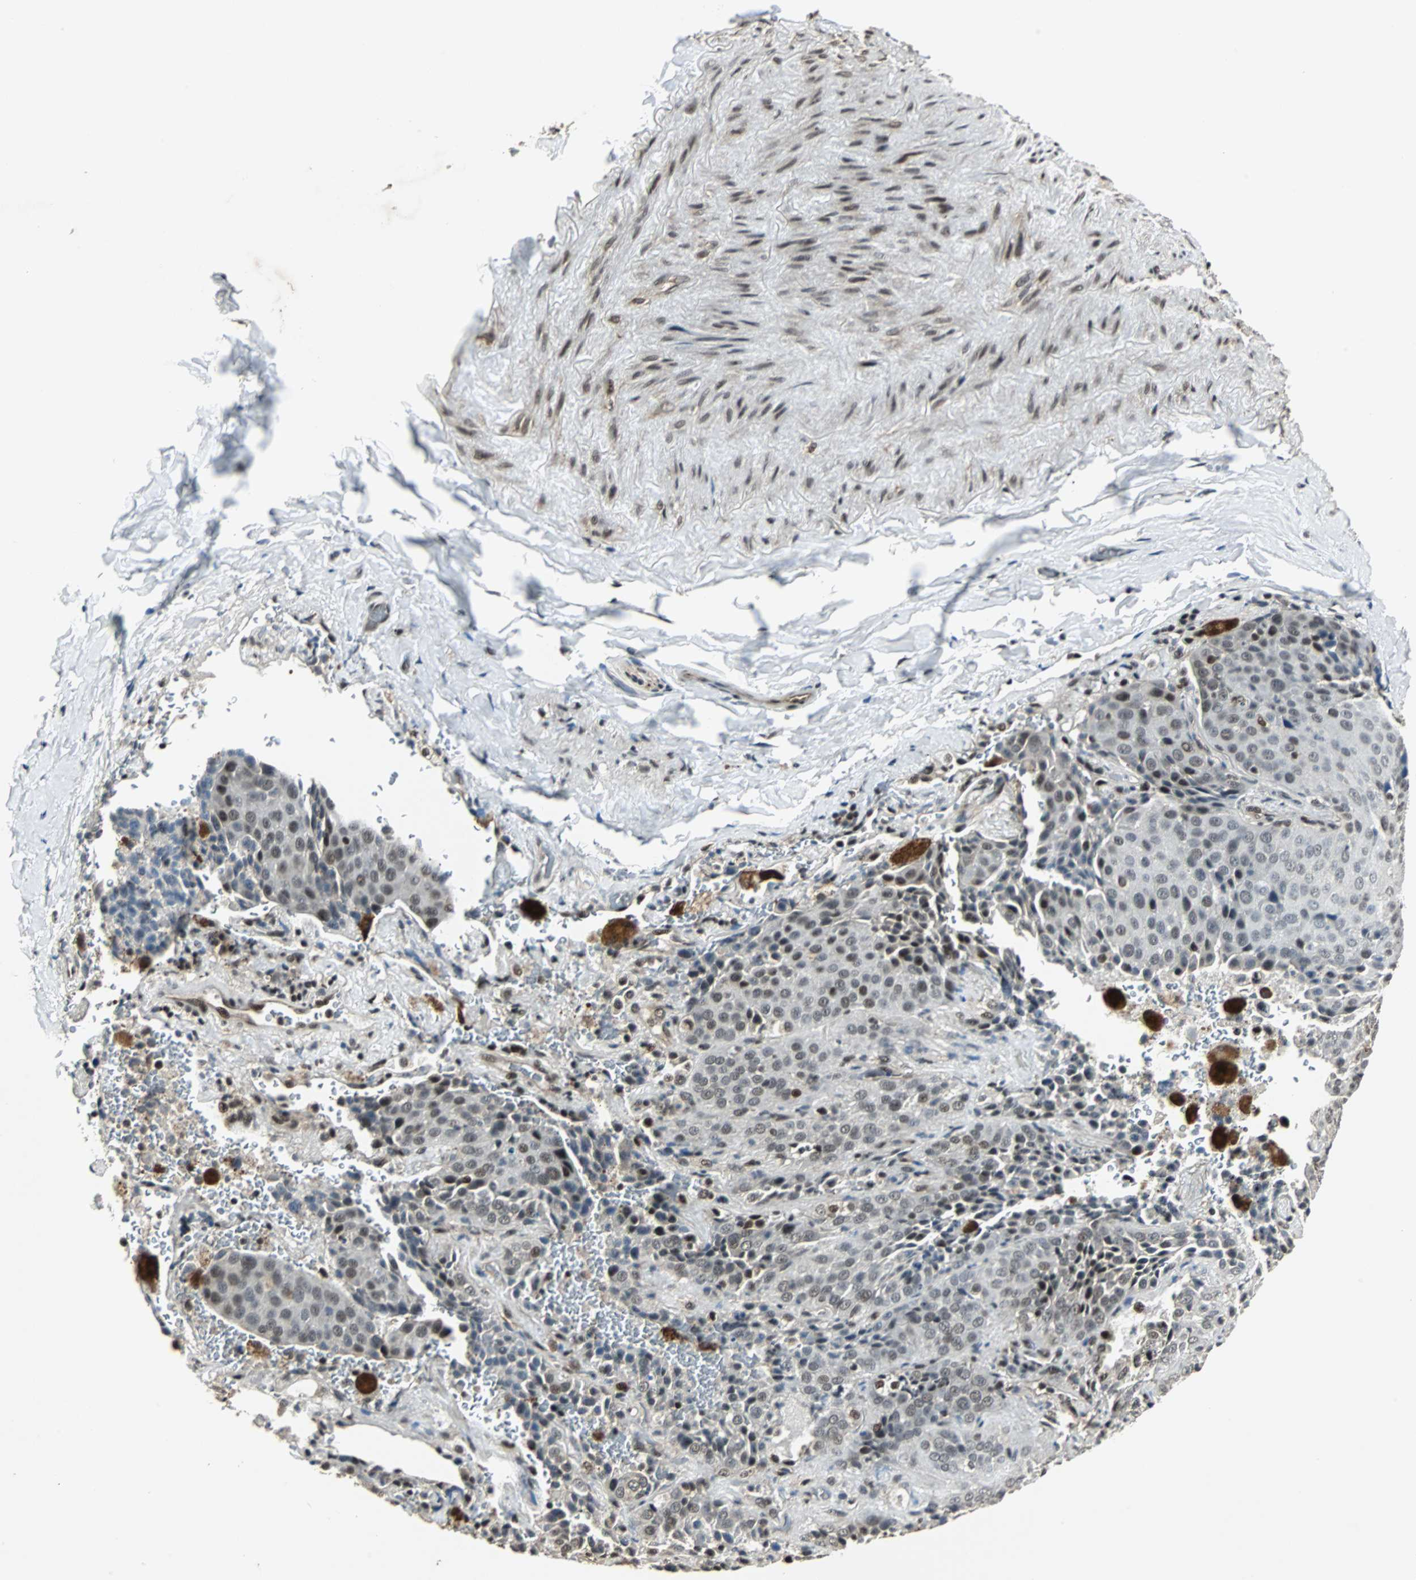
{"staining": {"intensity": "weak", "quantity": ">75%", "location": "nuclear"}, "tissue": "lung cancer", "cell_type": "Tumor cells", "image_type": "cancer", "snomed": [{"axis": "morphology", "description": "Squamous cell carcinoma, NOS"}, {"axis": "topography", "description": "Lung"}], "caption": "A brown stain shows weak nuclear staining of a protein in human squamous cell carcinoma (lung) tumor cells.", "gene": "MED4", "patient": {"sex": "male", "age": 54}}